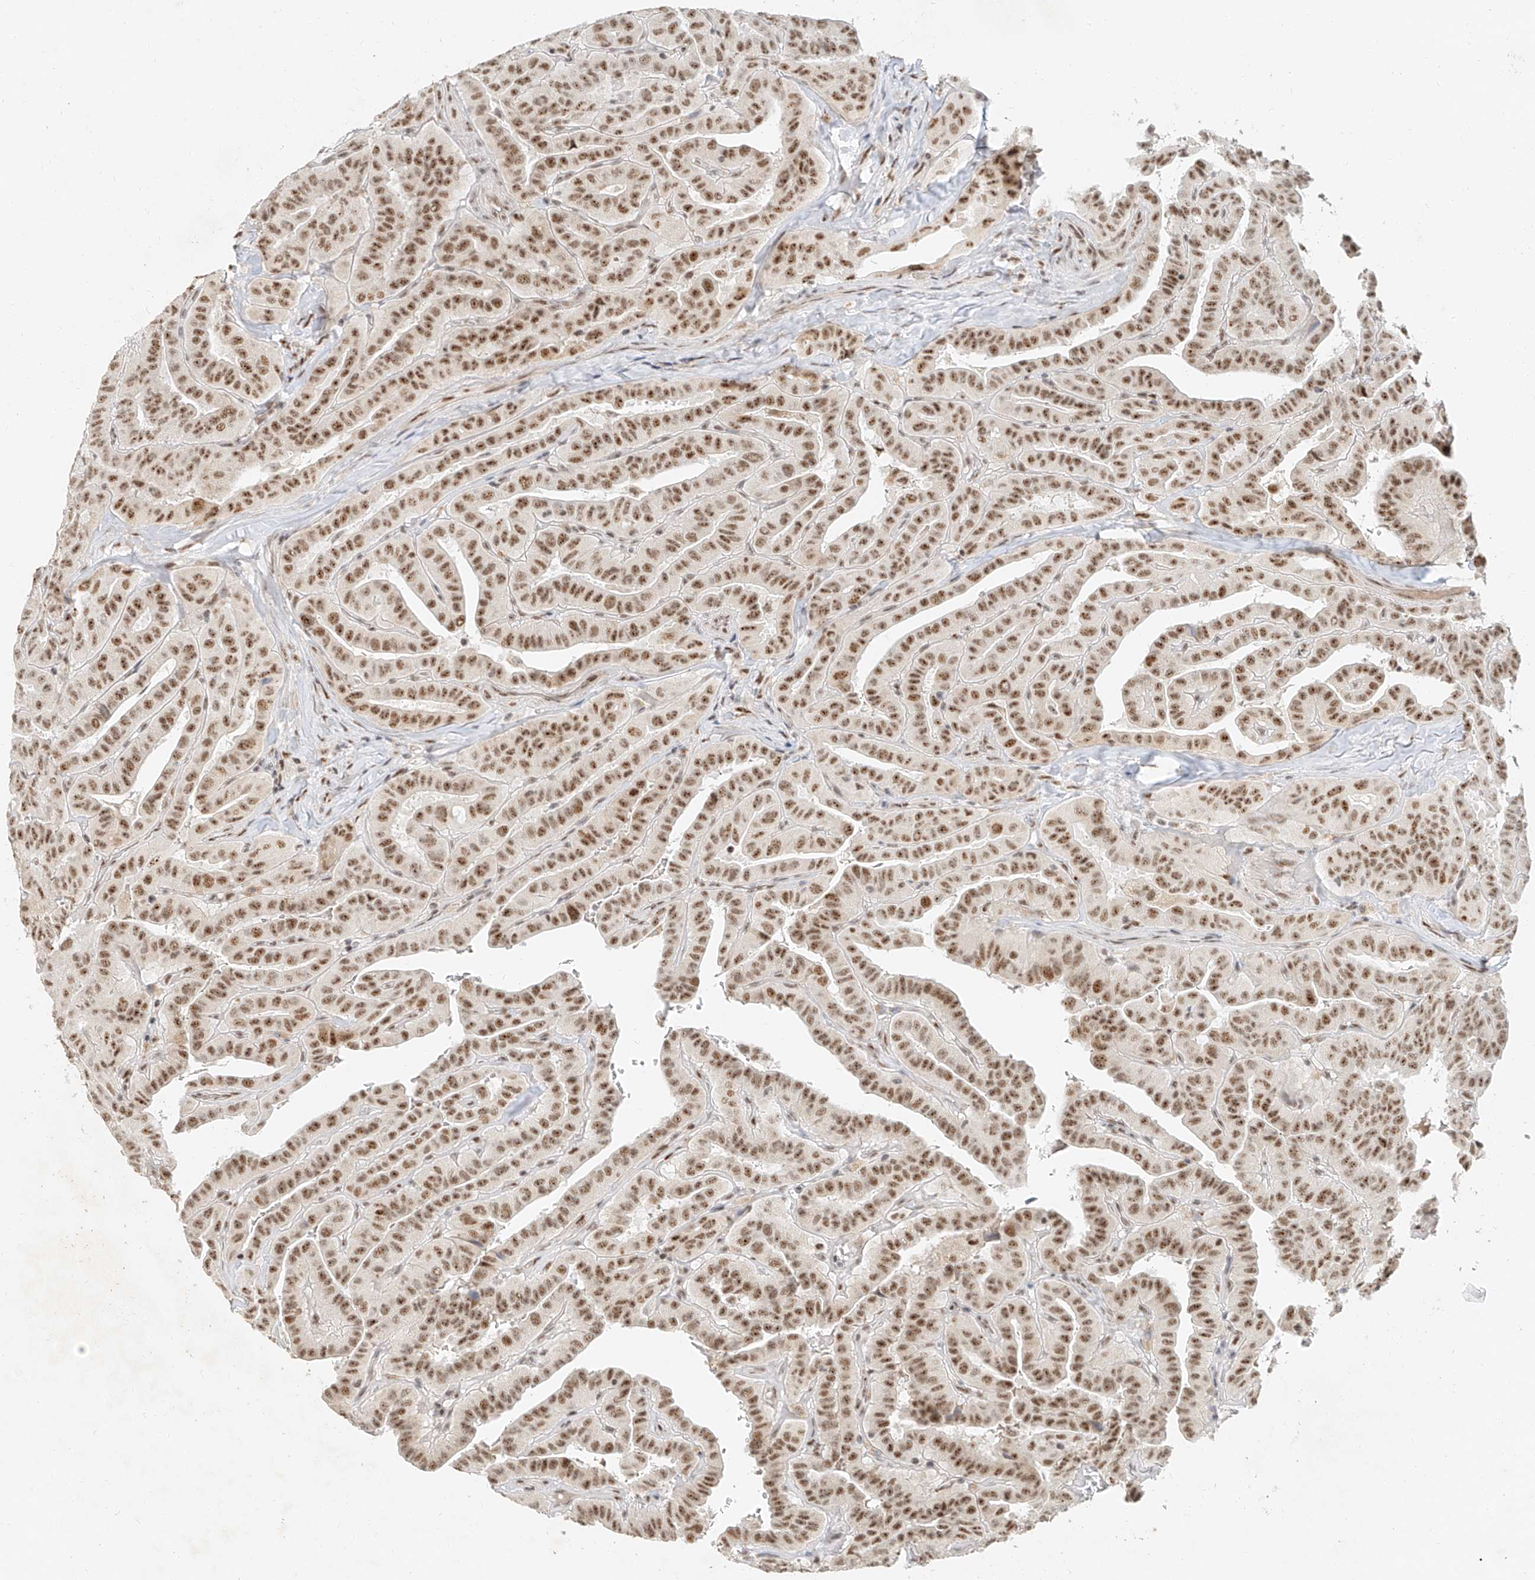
{"staining": {"intensity": "strong", "quantity": ">75%", "location": "nuclear"}, "tissue": "thyroid cancer", "cell_type": "Tumor cells", "image_type": "cancer", "snomed": [{"axis": "morphology", "description": "Papillary adenocarcinoma, NOS"}, {"axis": "topography", "description": "Thyroid gland"}], "caption": "Protein staining of thyroid cancer tissue exhibits strong nuclear staining in approximately >75% of tumor cells.", "gene": "CXorf58", "patient": {"sex": "male", "age": 77}}